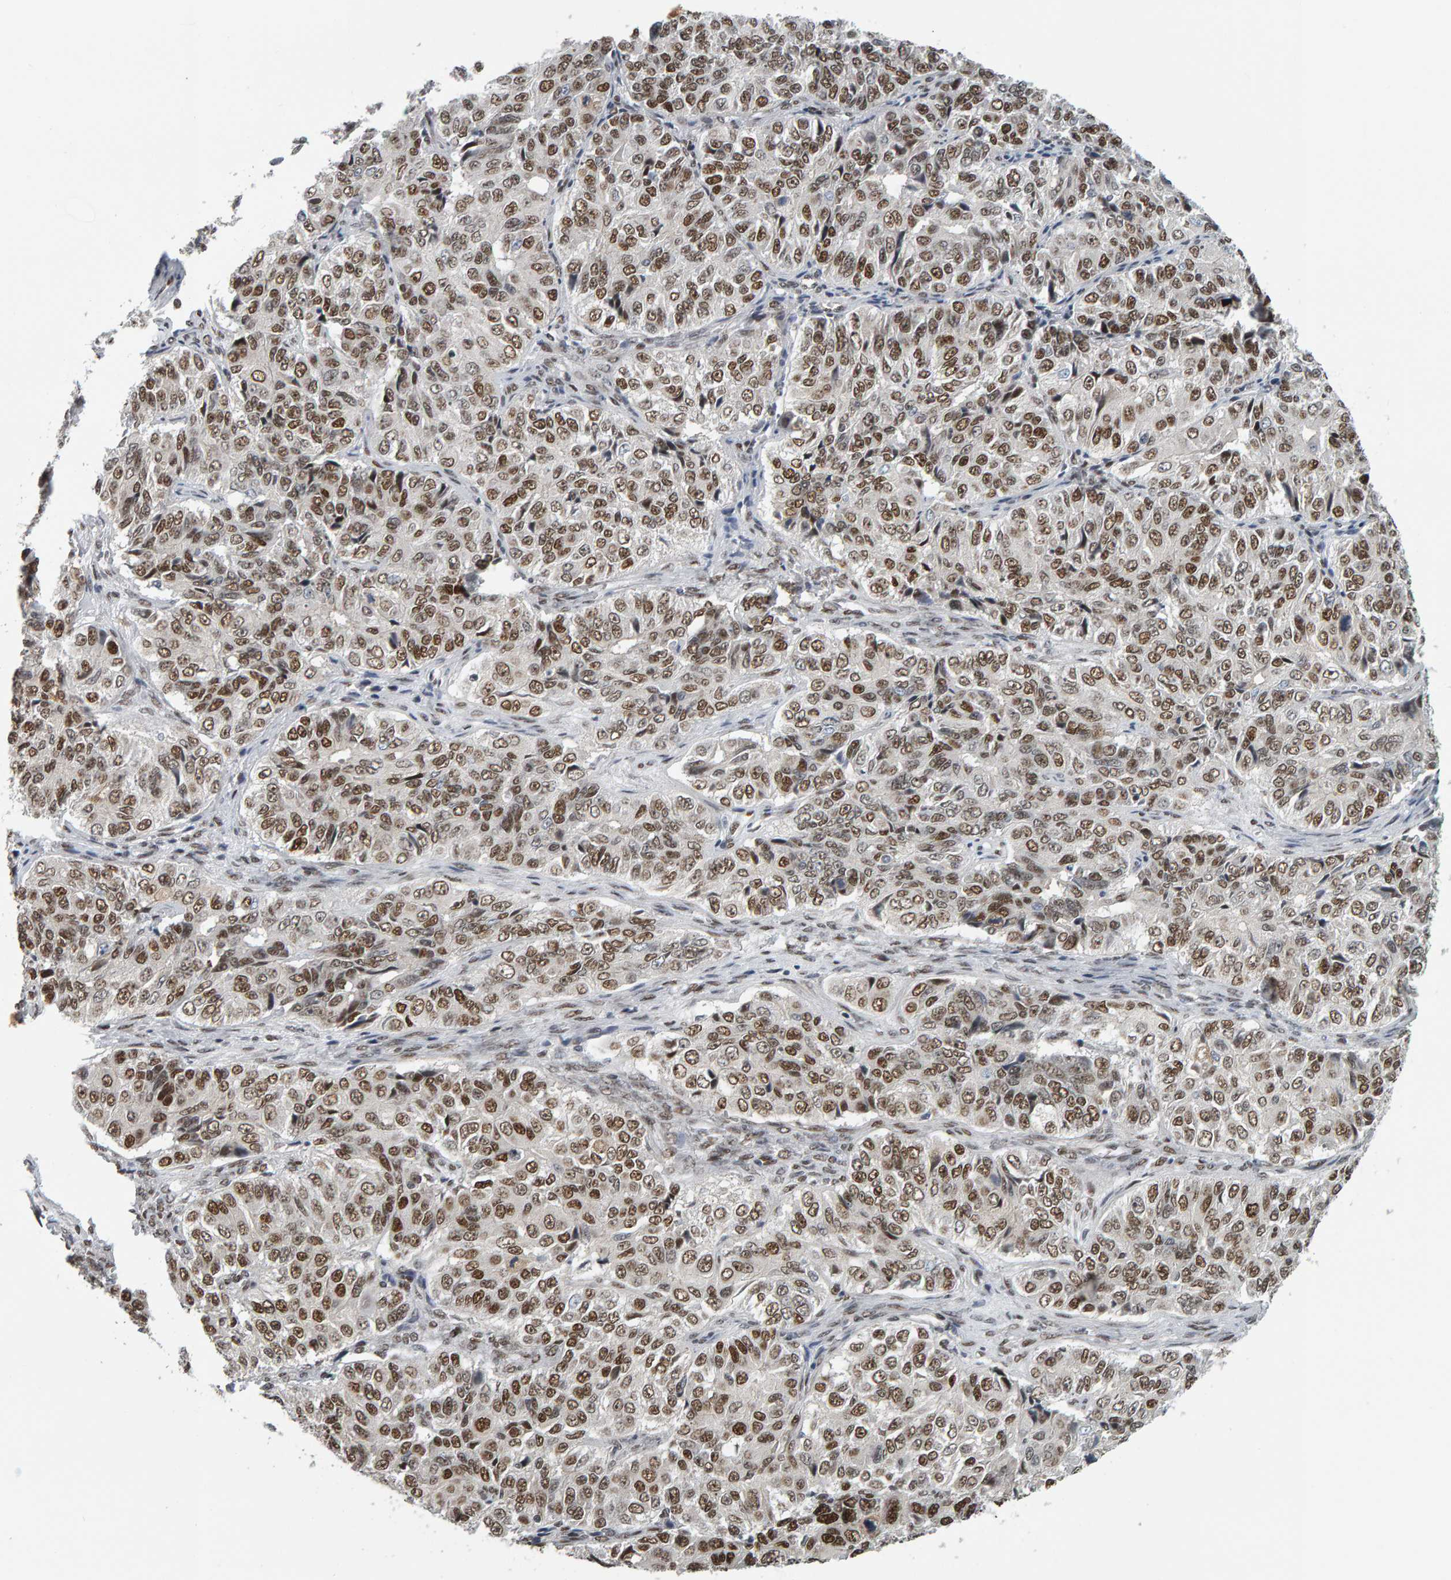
{"staining": {"intensity": "strong", "quantity": ">75%", "location": "nuclear"}, "tissue": "ovarian cancer", "cell_type": "Tumor cells", "image_type": "cancer", "snomed": [{"axis": "morphology", "description": "Carcinoma, endometroid"}, {"axis": "topography", "description": "Ovary"}], "caption": "Protein staining reveals strong nuclear expression in about >75% of tumor cells in ovarian endometroid carcinoma.", "gene": "ATF7IP", "patient": {"sex": "female", "age": 51}}